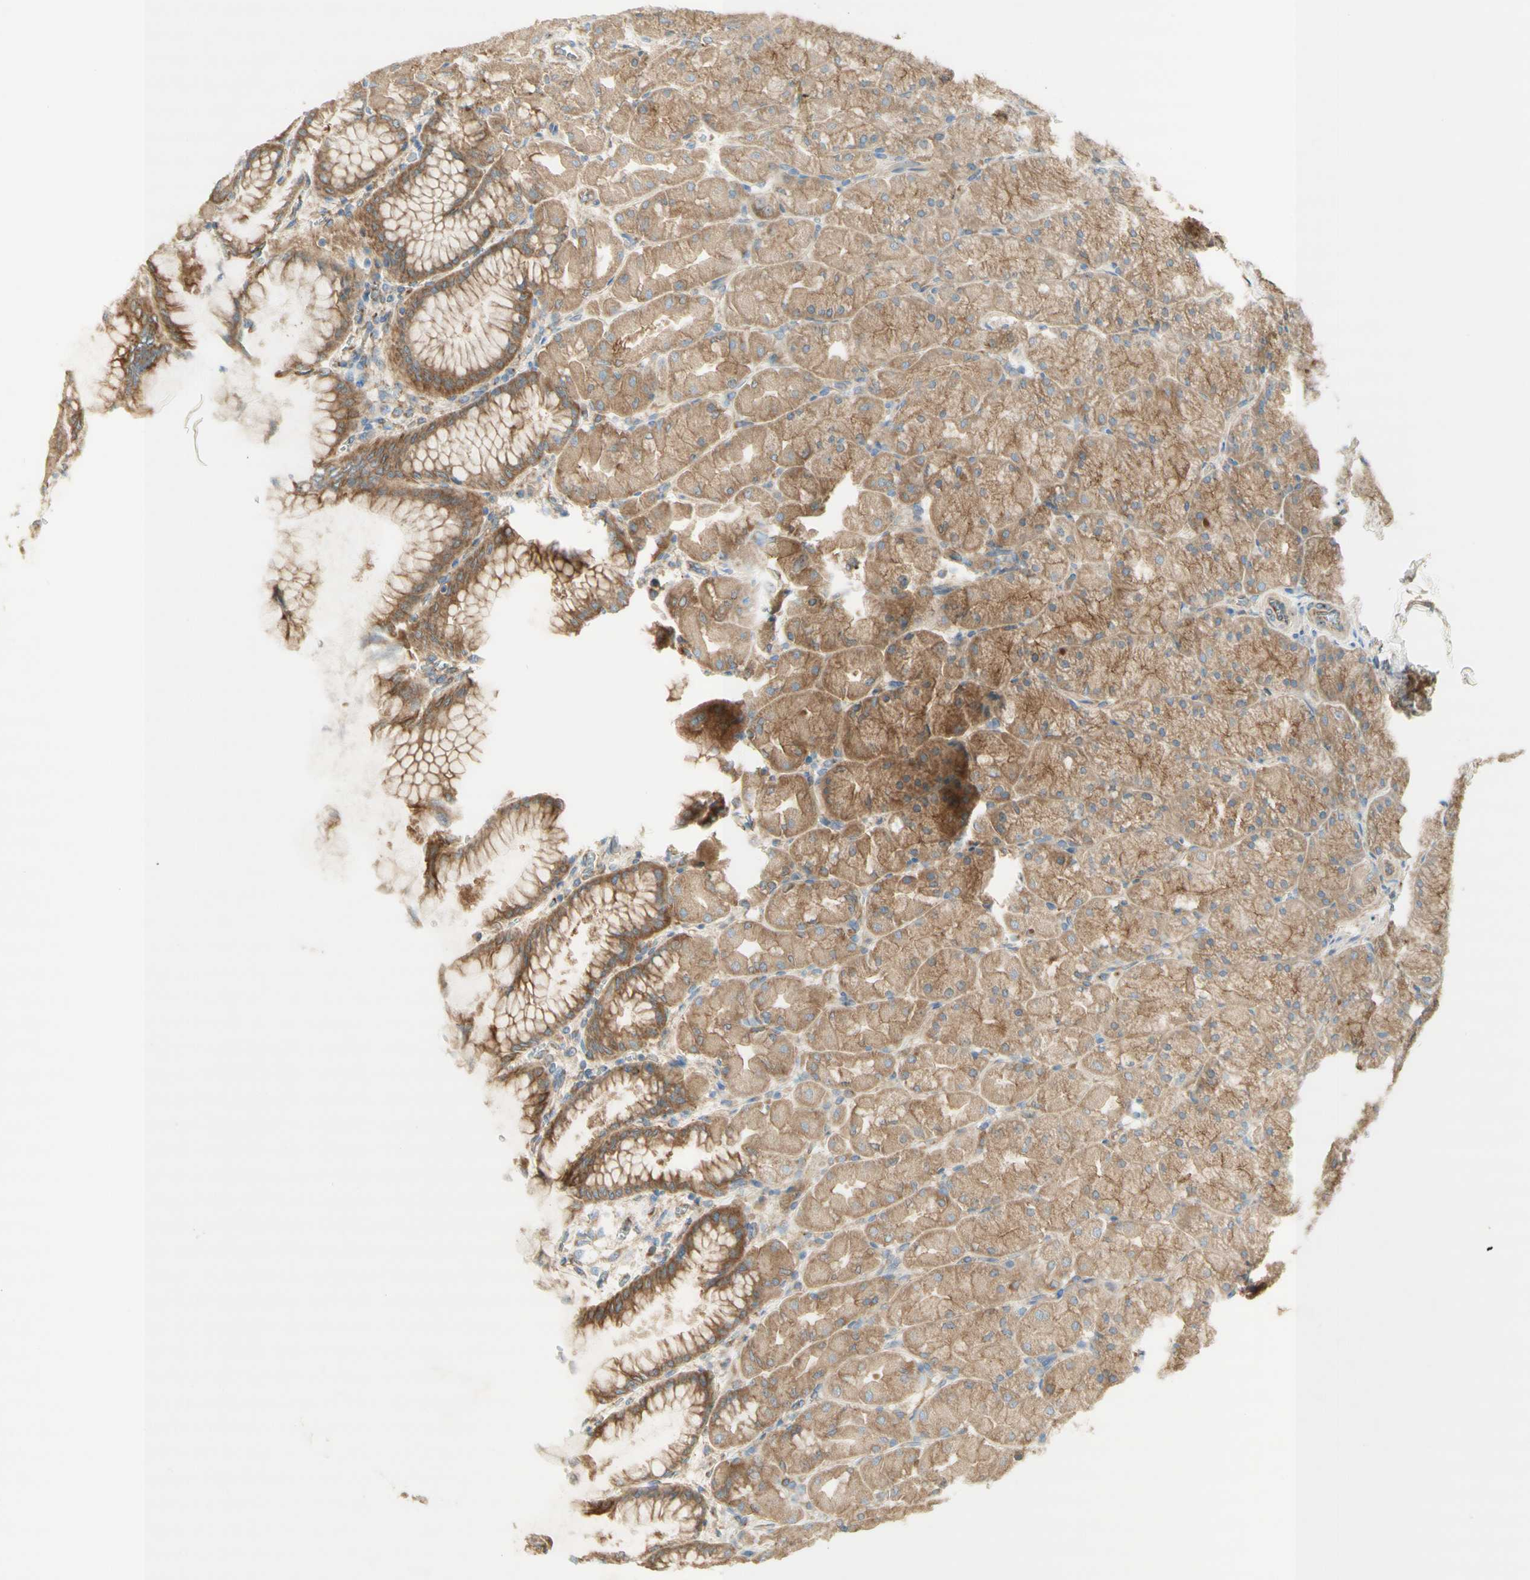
{"staining": {"intensity": "weak", "quantity": ">75%", "location": "cytoplasmic/membranous"}, "tissue": "stomach", "cell_type": "Glandular cells", "image_type": "normal", "snomed": [{"axis": "morphology", "description": "Normal tissue, NOS"}, {"axis": "topography", "description": "Stomach, upper"}], "caption": "IHC staining of unremarkable stomach, which displays low levels of weak cytoplasmic/membranous positivity in approximately >75% of glandular cells indicating weak cytoplasmic/membranous protein expression. The staining was performed using DAB (brown) for protein detection and nuclei were counterstained in hematoxylin (blue).", "gene": "DYNC1H1", "patient": {"sex": "female", "age": 56}}